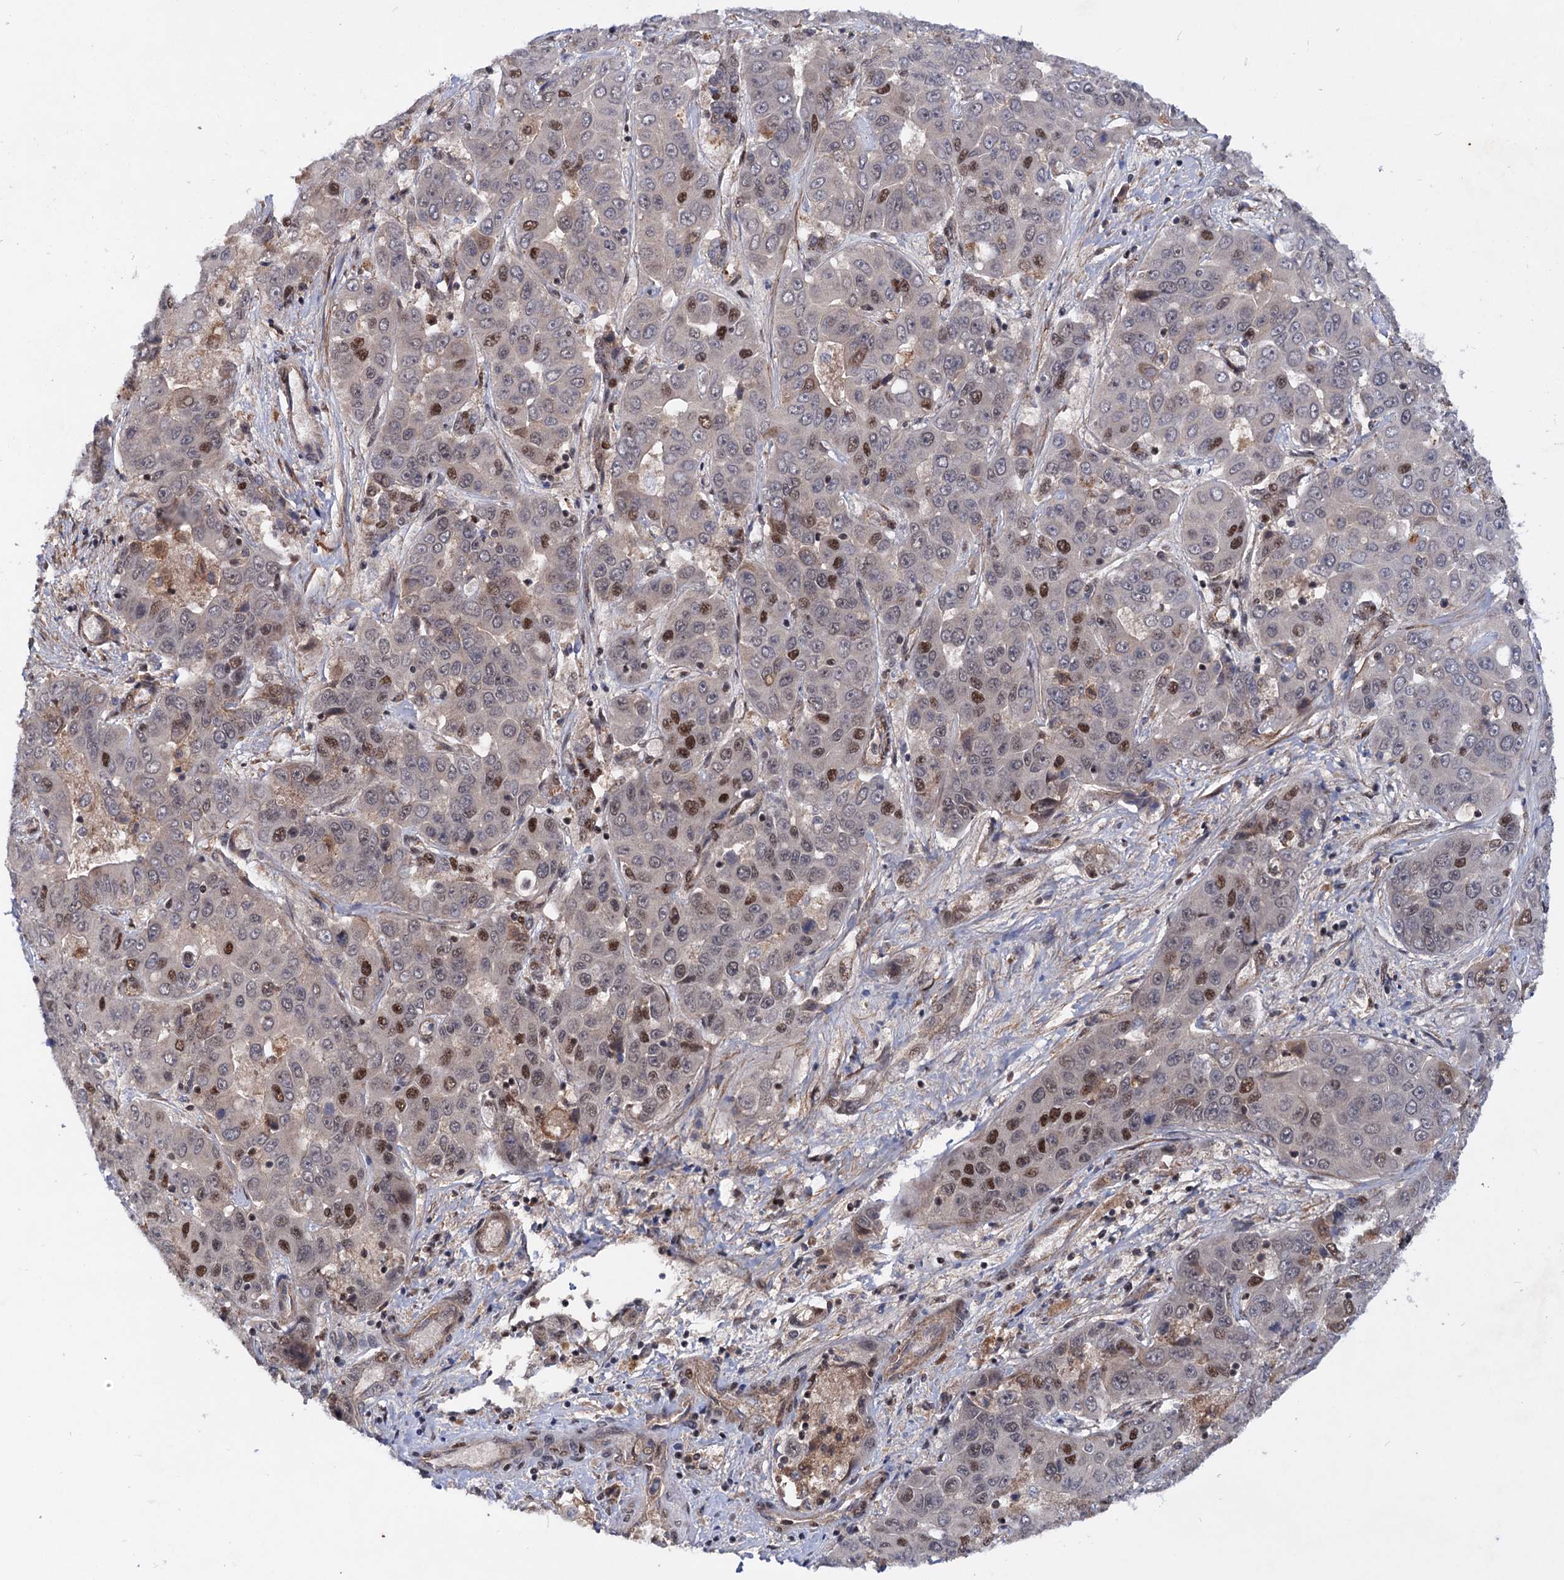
{"staining": {"intensity": "strong", "quantity": "<25%", "location": "nuclear"}, "tissue": "liver cancer", "cell_type": "Tumor cells", "image_type": "cancer", "snomed": [{"axis": "morphology", "description": "Cholangiocarcinoma"}, {"axis": "topography", "description": "Liver"}], "caption": "Immunohistochemistry (IHC) image of human liver cholangiocarcinoma stained for a protein (brown), which shows medium levels of strong nuclear expression in about <25% of tumor cells.", "gene": "TBC1D12", "patient": {"sex": "female", "age": 52}}